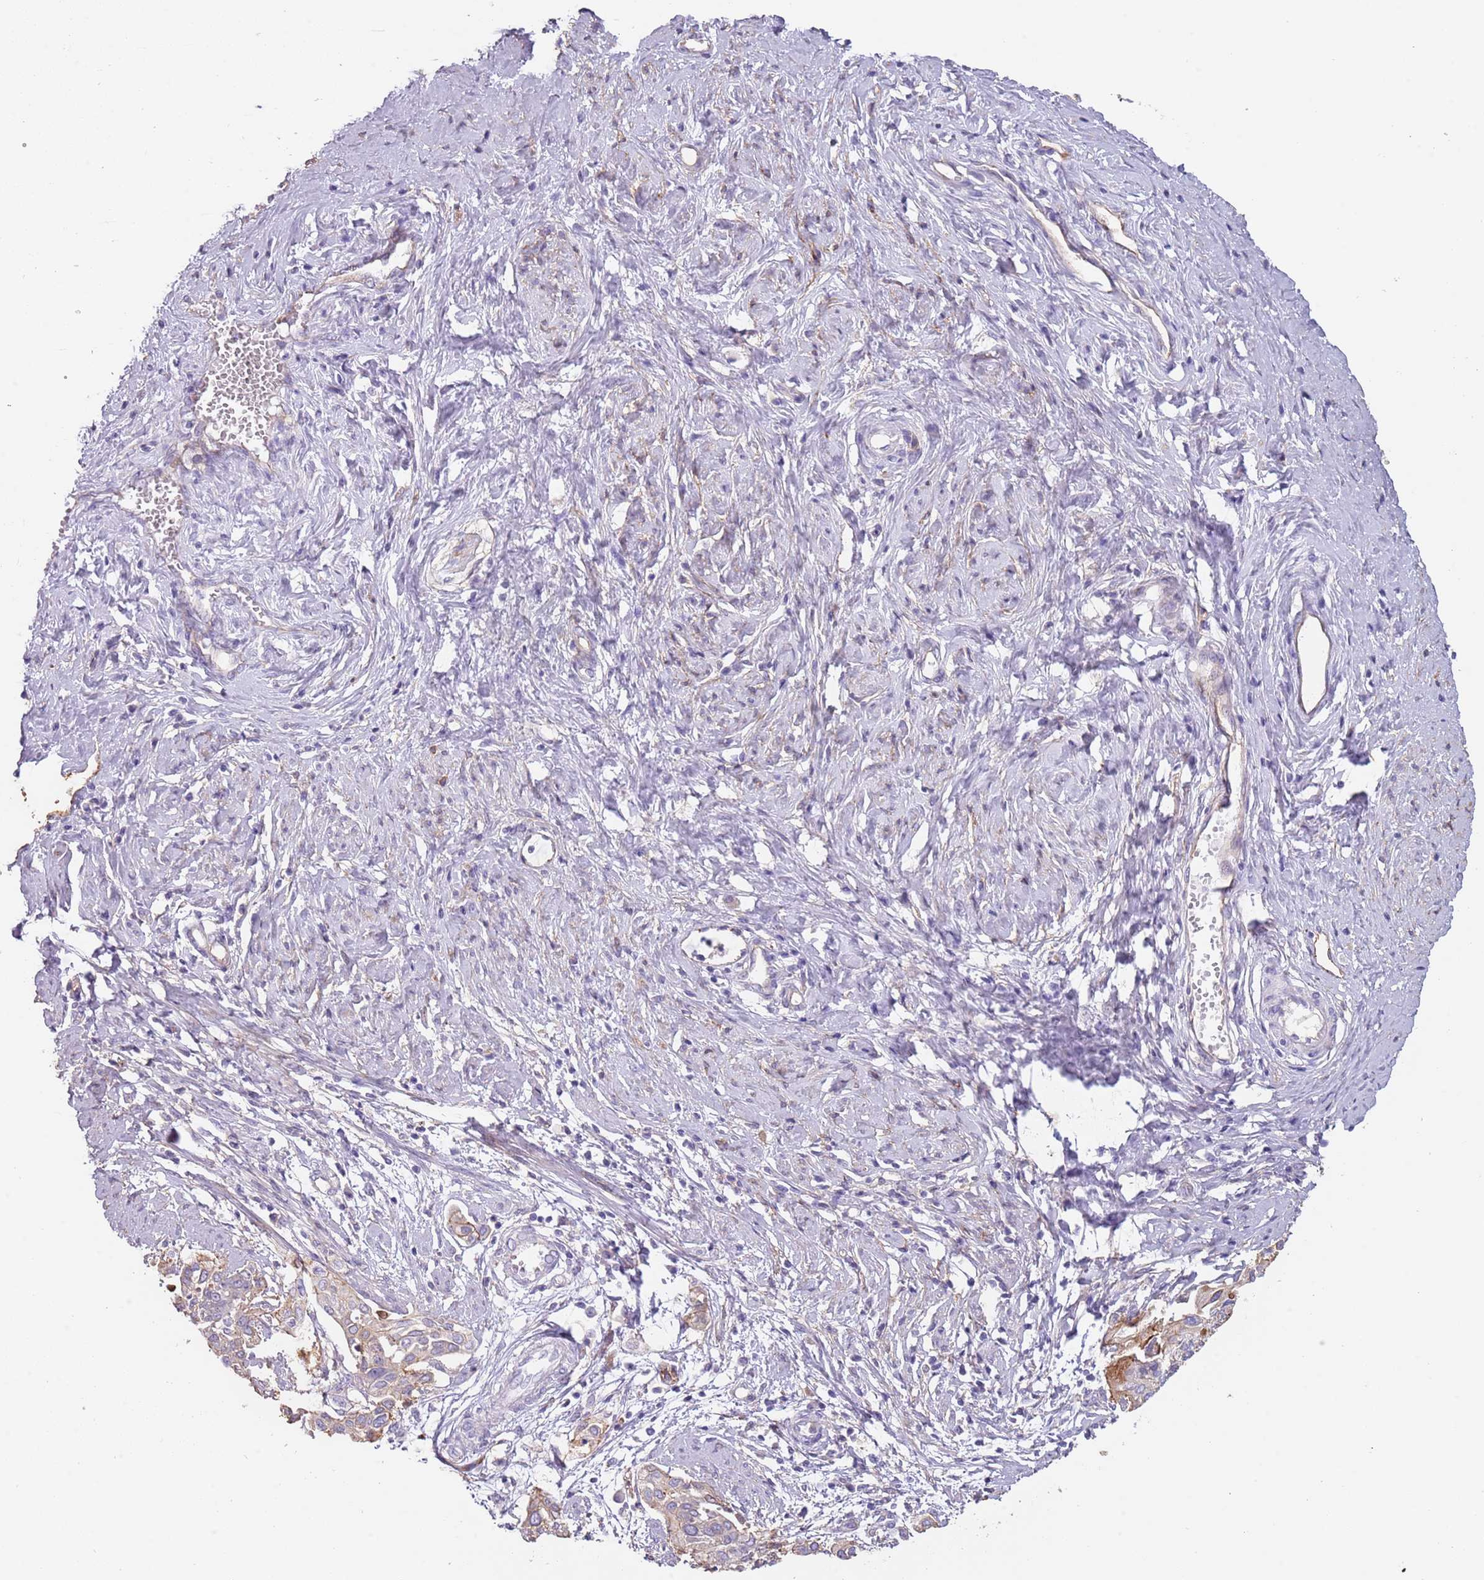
{"staining": {"intensity": "negative", "quantity": "none", "location": "none"}, "tissue": "cervical cancer", "cell_type": "Tumor cells", "image_type": "cancer", "snomed": [{"axis": "morphology", "description": "Squamous cell carcinoma, NOS"}, {"axis": "topography", "description": "Cervix"}], "caption": "DAB (3,3'-diaminobenzidine) immunohistochemical staining of cervical cancer shows no significant expression in tumor cells.", "gene": "NBPF3", "patient": {"sex": "female", "age": 44}}